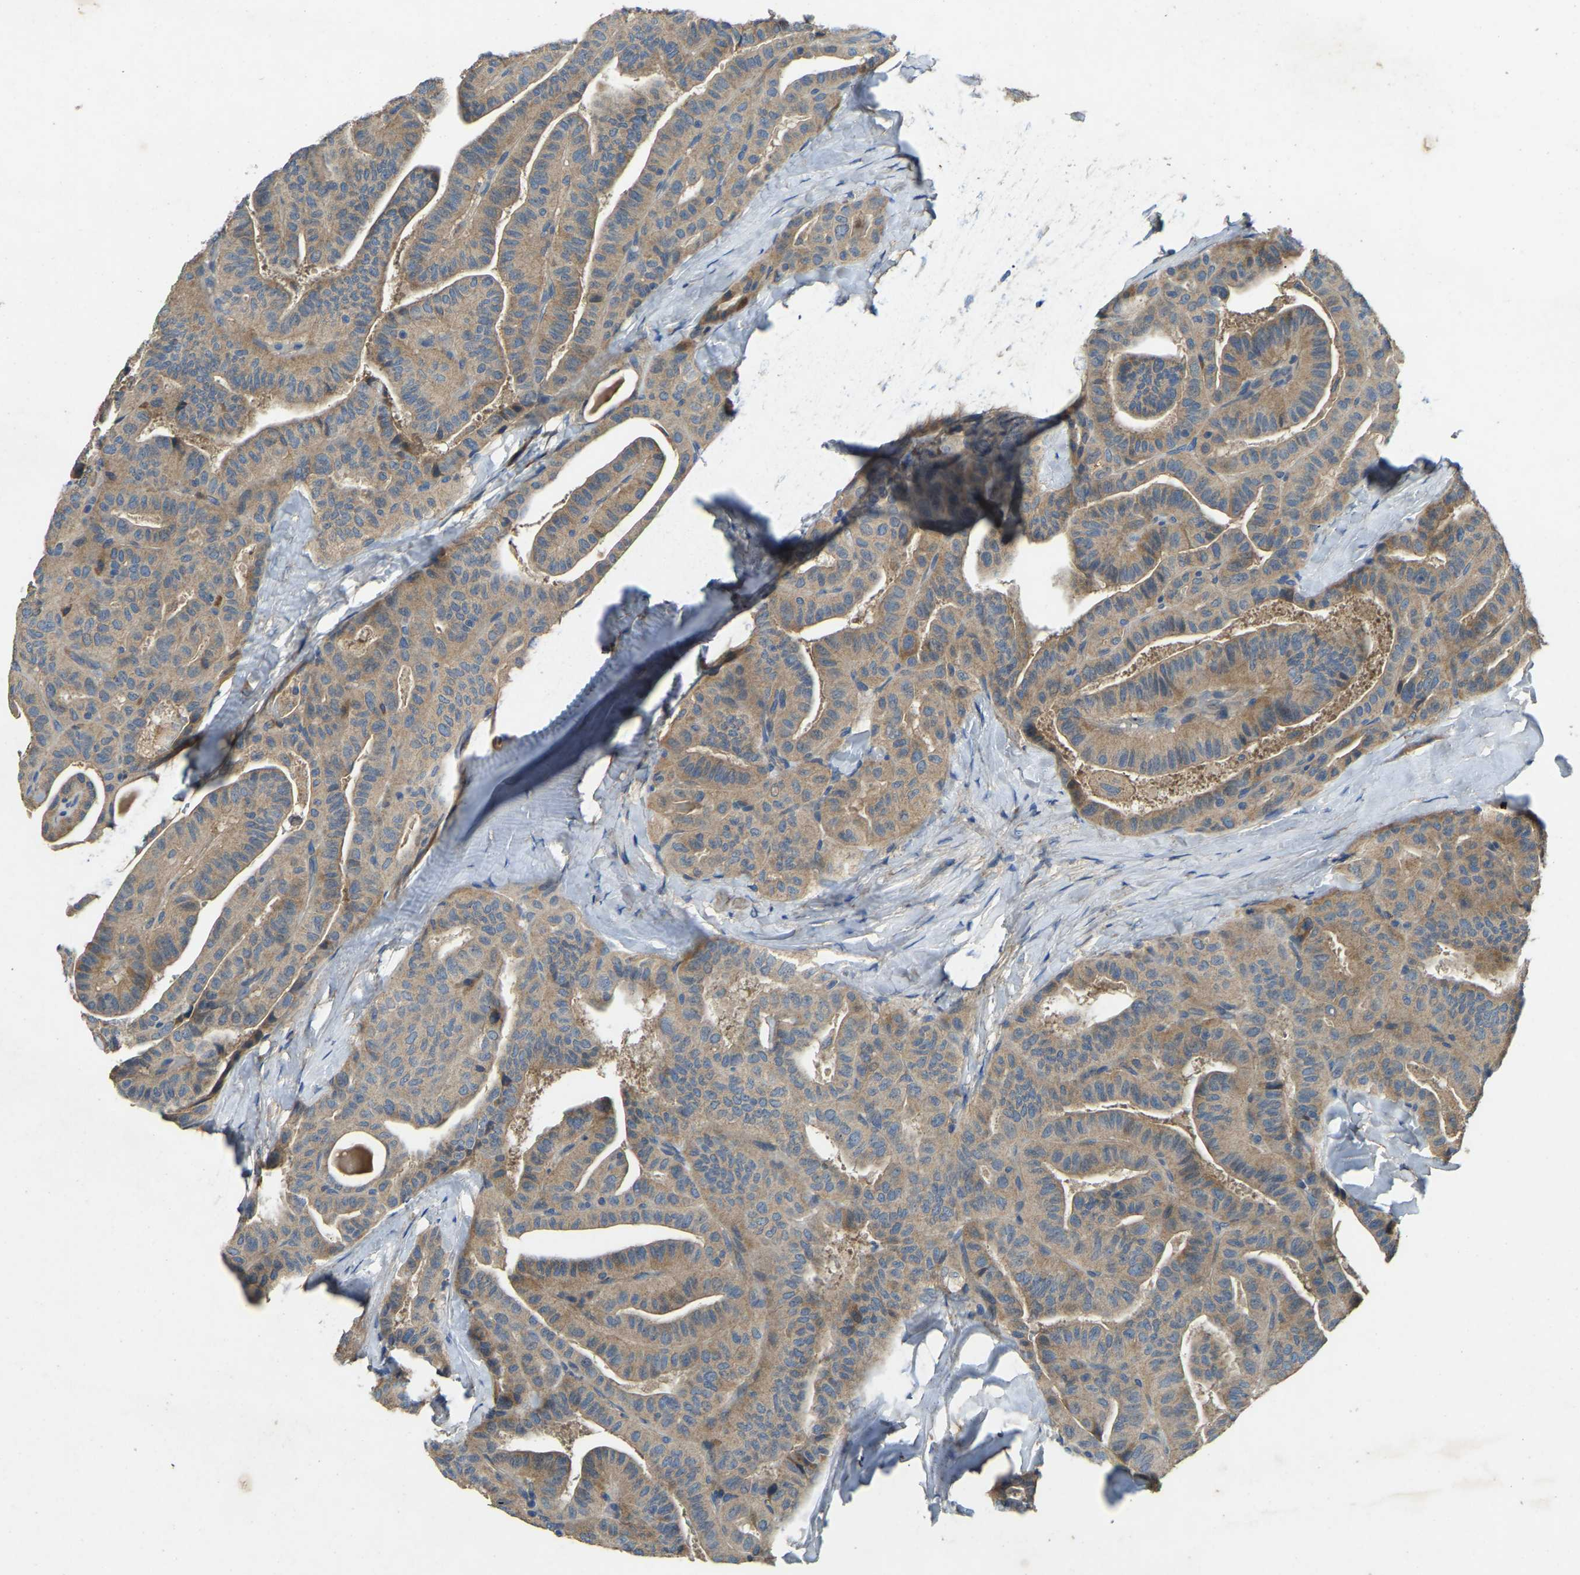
{"staining": {"intensity": "weak", "quantity": ">75%", "location": "cytoplasmic/membranous"}, "tissue": "thyroid cancer", "cell_type": "Tumor cells", "image_type": "cancer", "snomed": [{"axis": "morphology", "description": "Papillary adenocarcinoma, NOS"}, {"axis": "topography", "description": "Thyroid gland"}], "caption": "Immunohistochemical staining of thyroid cancer (papillary adenocarcinoma) shows low levels of weak cytoplasmic/membranous protein staining in about >75% of tumor cells. Using DAB (3,3'-diaminobenzidine) (brown) and hematoxylin (blue) stains, captured at high magnification using brightfield microscopy.", "gene": "ATP8B1", "patient": {"sex": "male", "age": 77}}